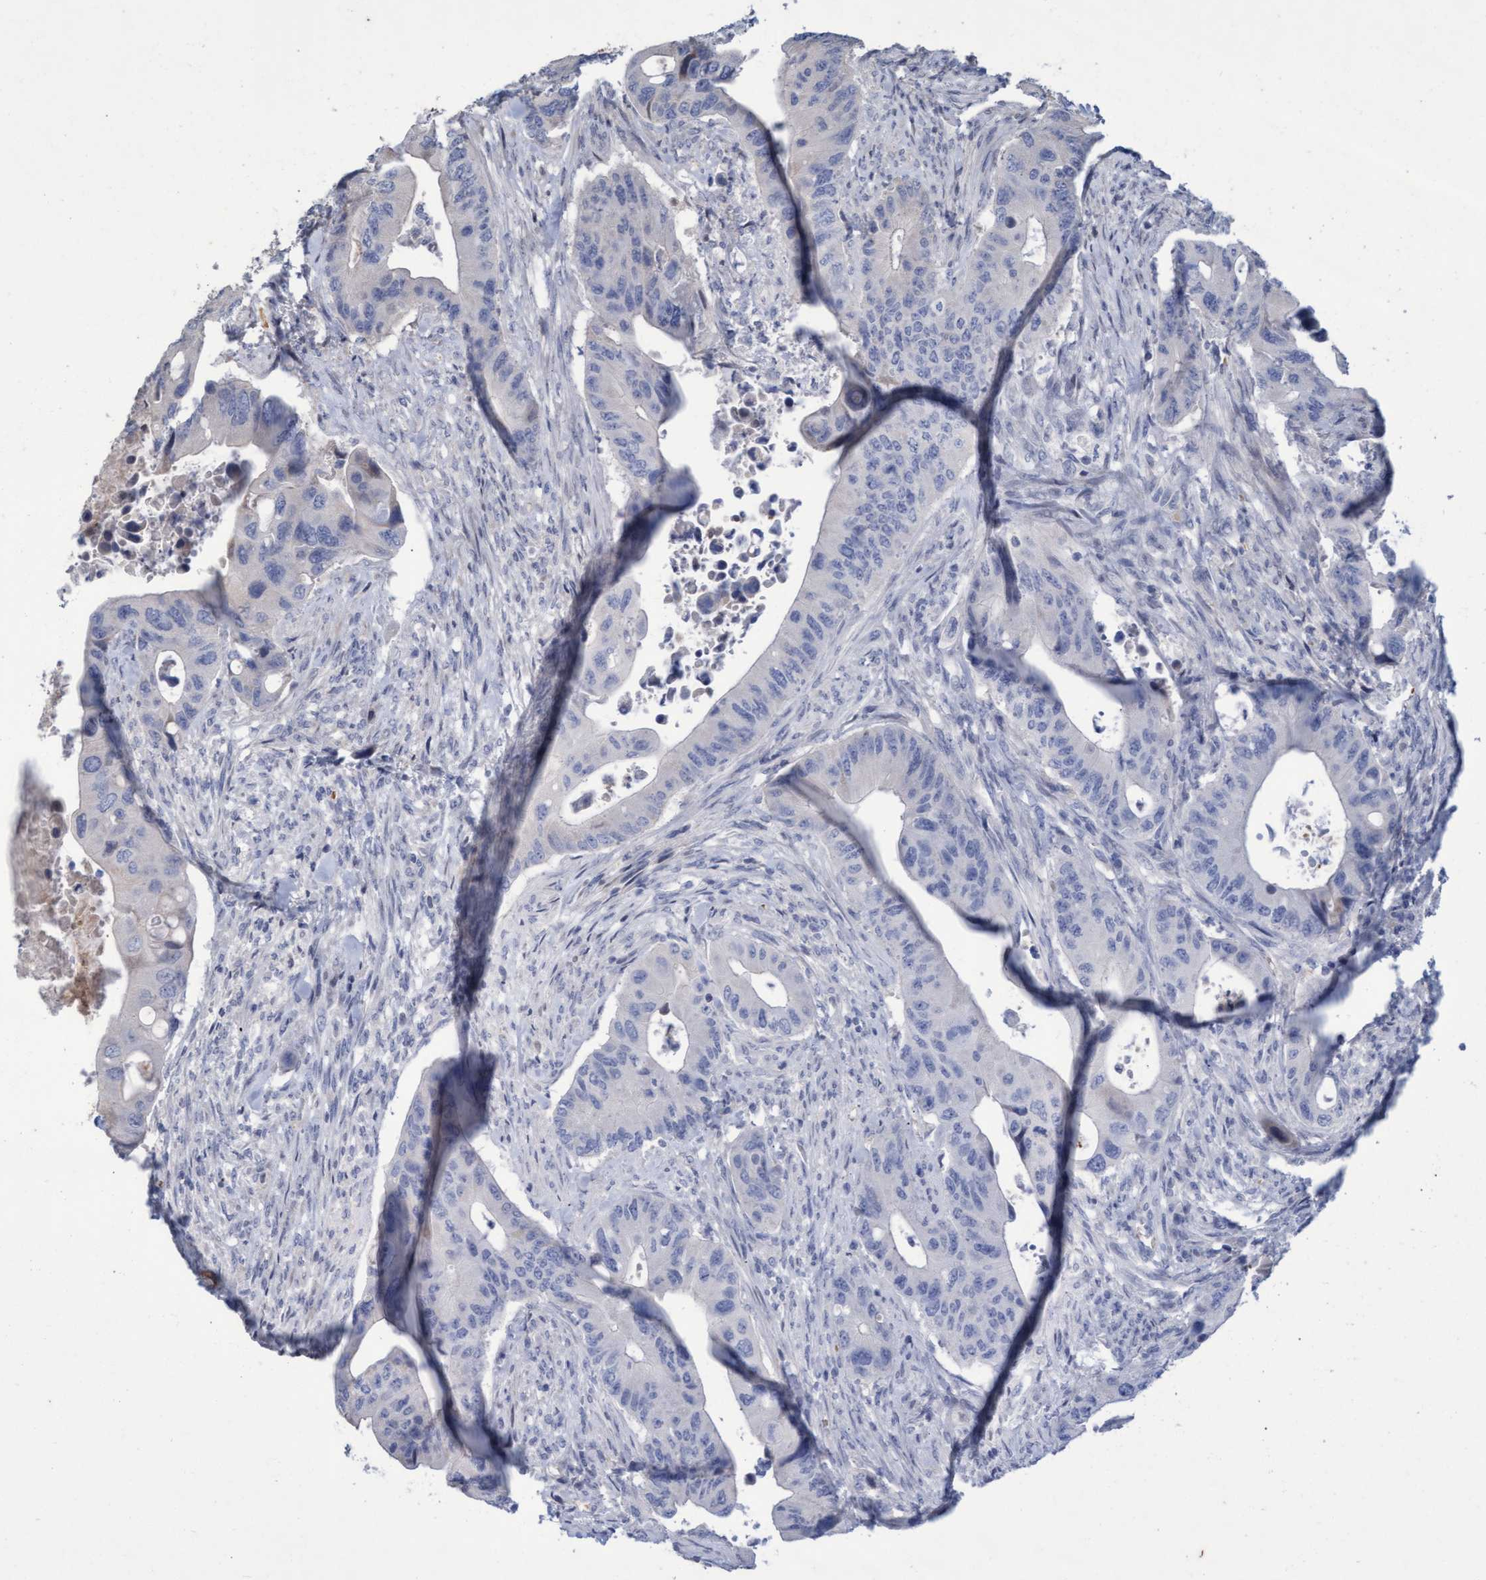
{"staining": {"intensity": "negative", "quantity": "none", "location": "none"}, "tissue": "colorectal cancer", "cell_type": "Tumor cells", "image_type": "cancer", "snomed": [{"axis": "morphology", "description": "Adenocarcinoma, NOS"}, {"axis": "topography", "description": "Rectum"}], "caption": "The photomicrograph reveals no staining of tumor cells in colorectal cancer.", "gene": "KCNC2", "patient": {"sex": "female", "age": 57}}